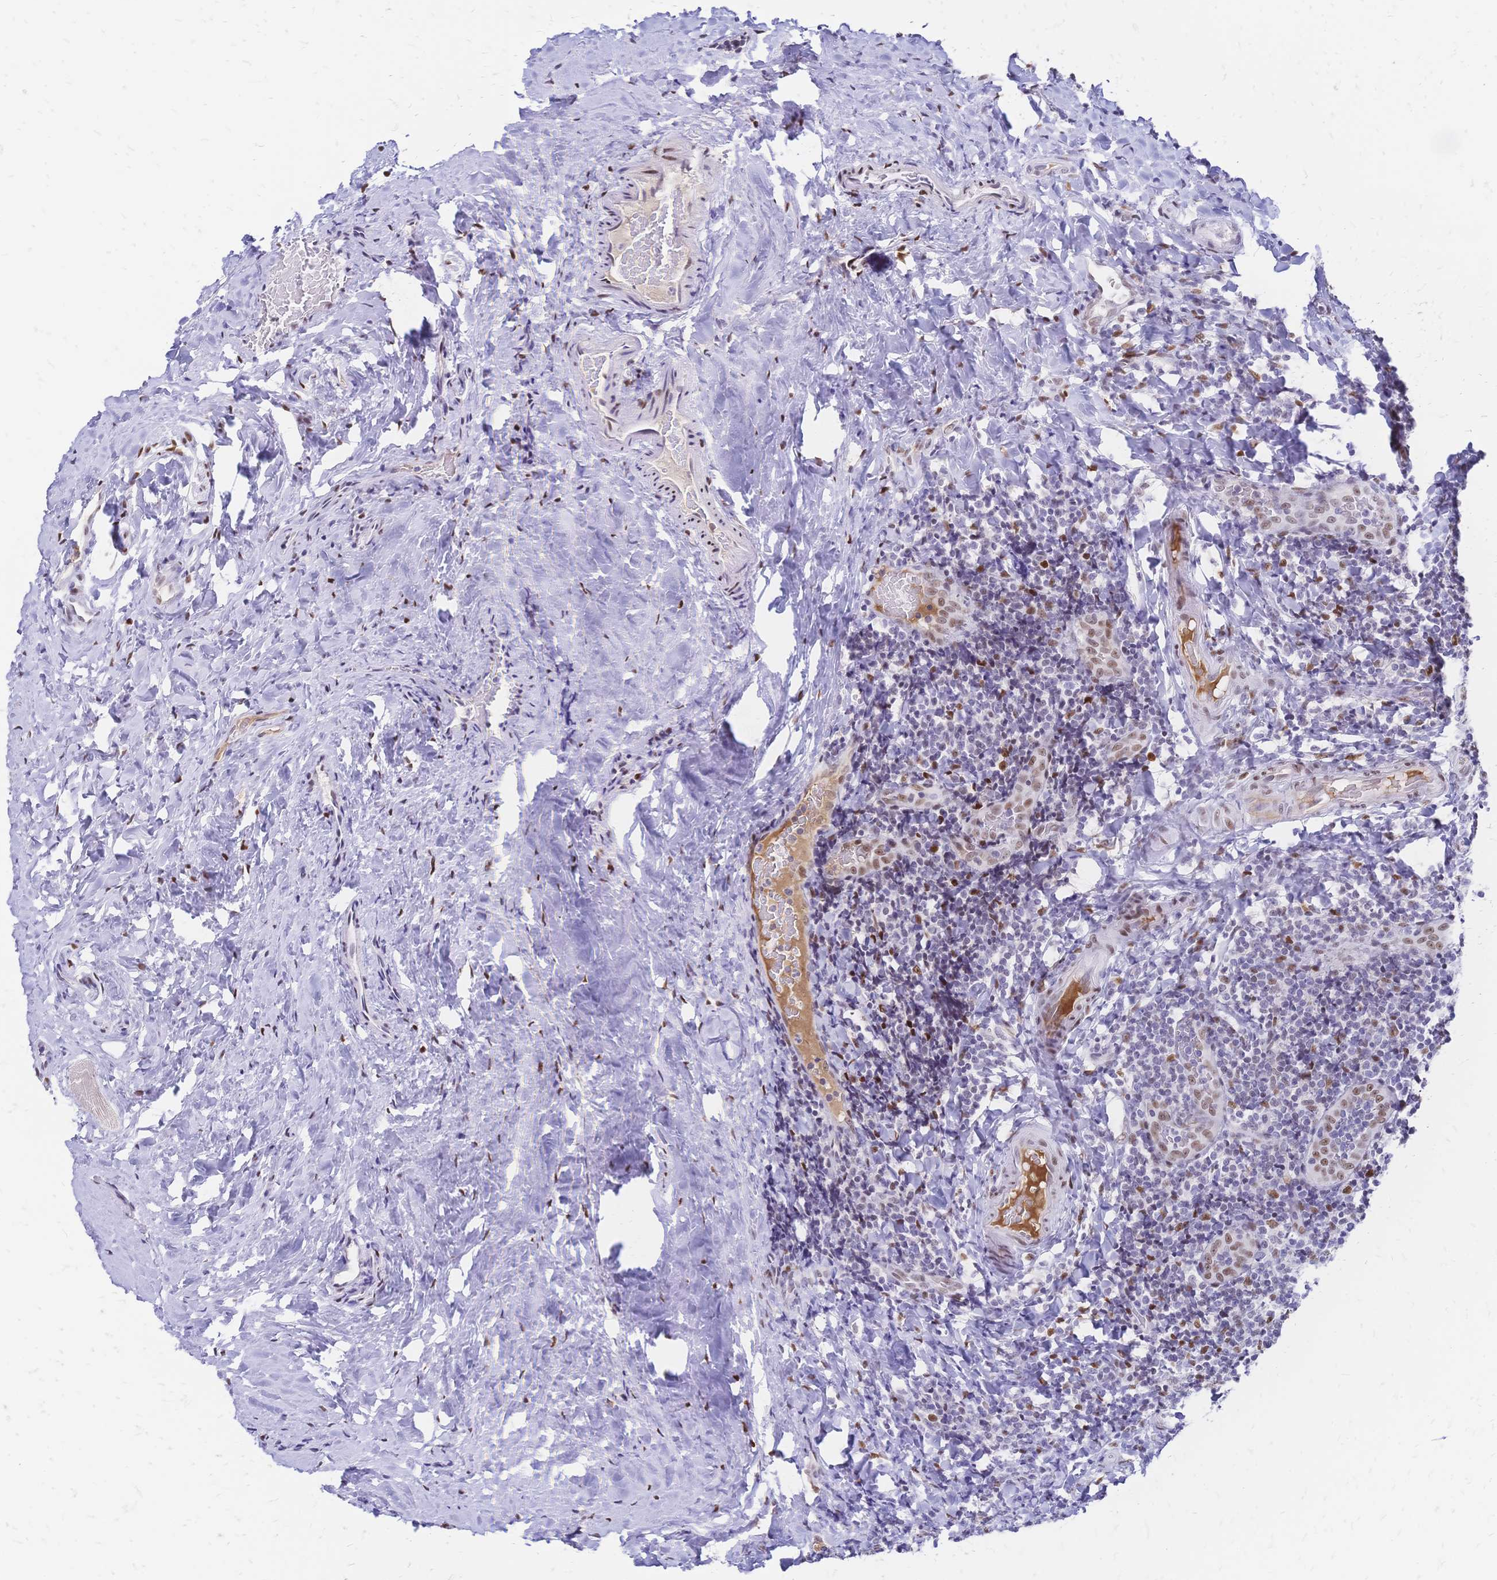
{"staining": {"intensity": "strong", "quantity": "<25%", "location": "nuclear"}, "tissue": "tonsil", "cell_type": "Germinal center cells", "image_type": "normal", "snomed": [{"axis": "morphology", "description": "Normal tissue, NOS"}, {"axis": "topography", "description": "Tonsil"}], "caption": "Immunohistochemistry (IHC) (DAB (3,3'-diaminobenzidine)) staining of unremarkable human tonsil exhibits strong nuclear protein staining in approximately <25% of germinal center cells.", "gene": "NFIC", "patient": {"sex": "male", "age": 17}}